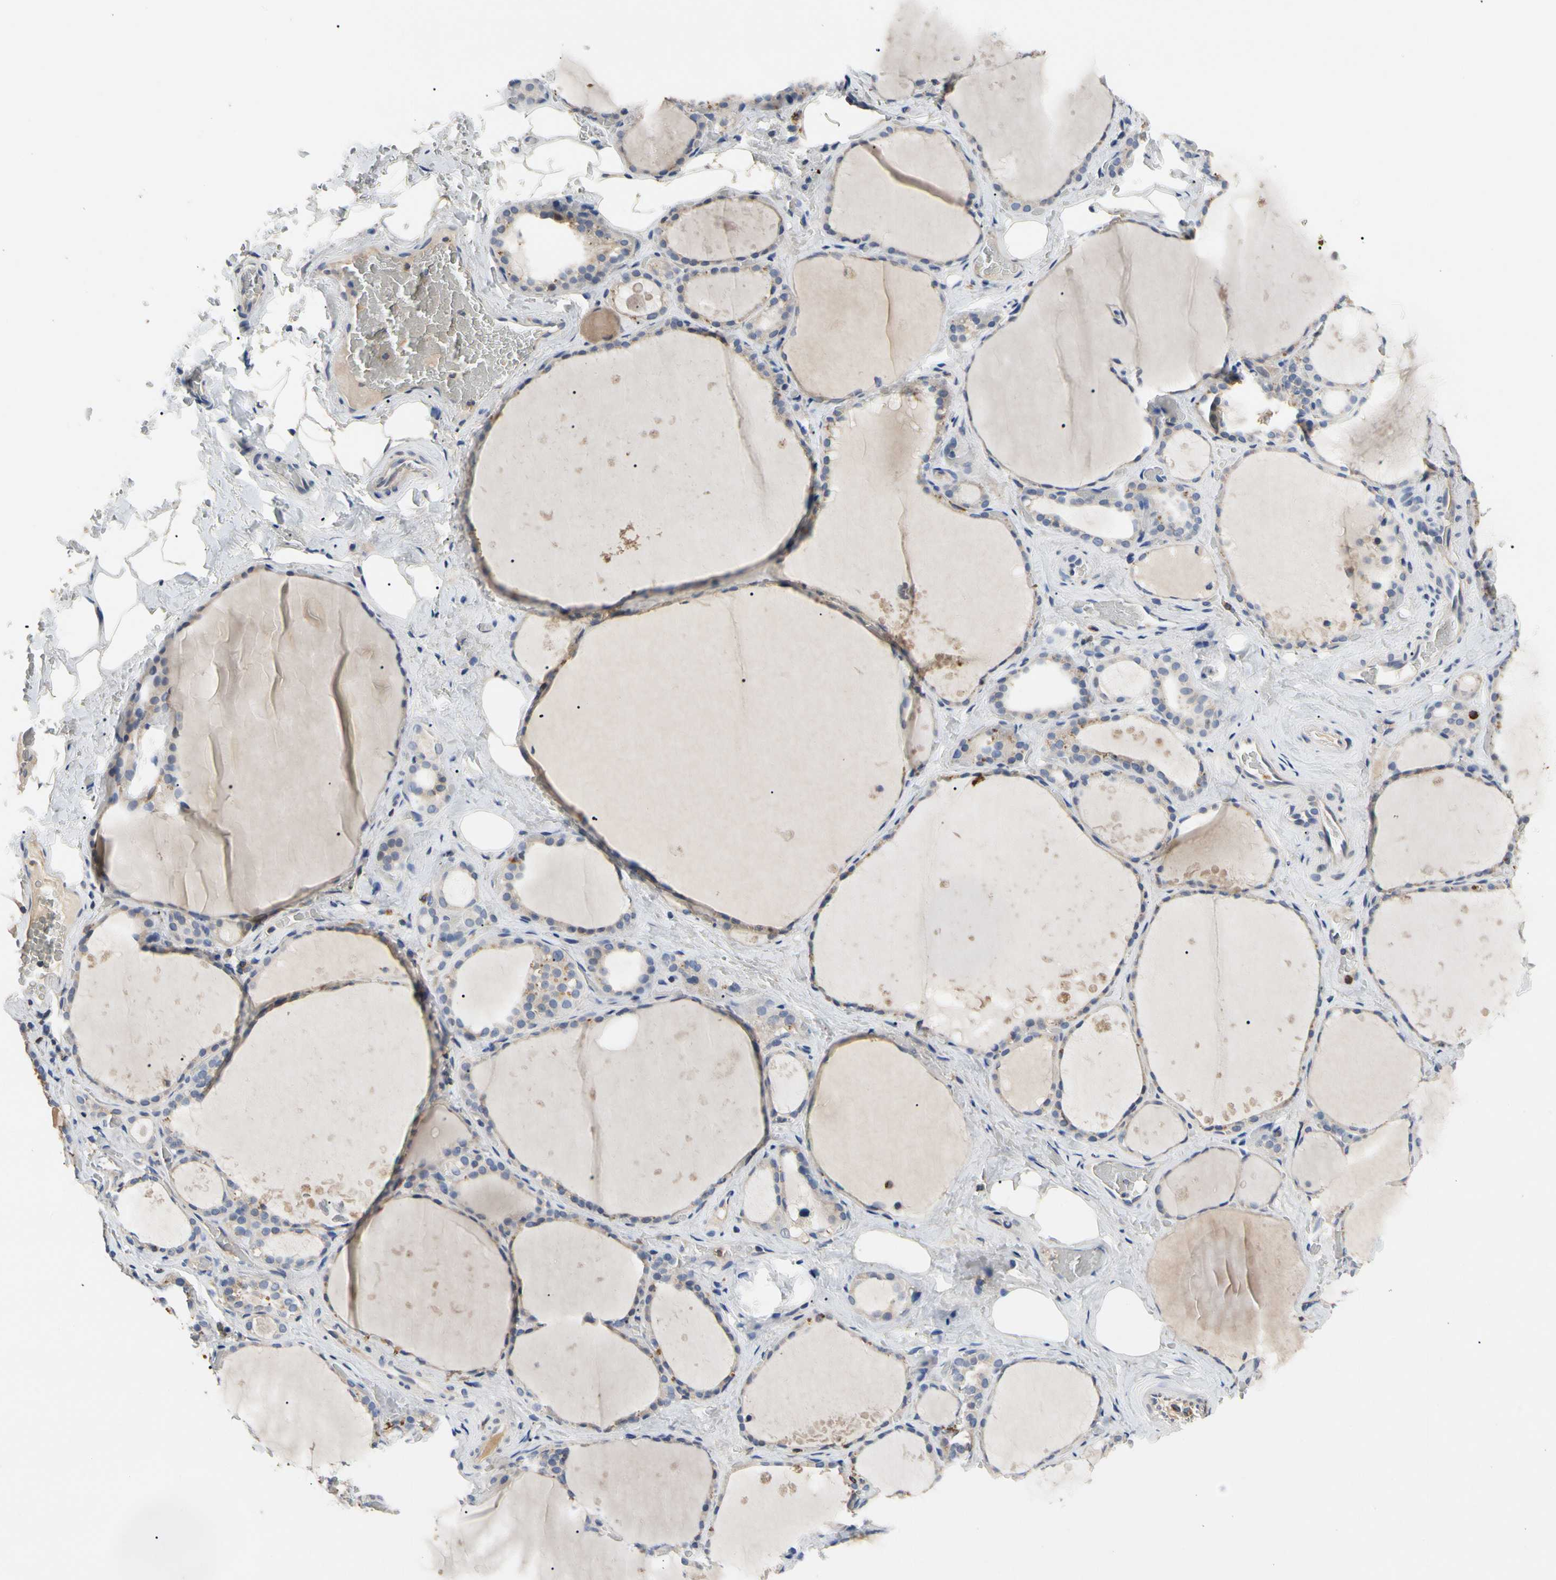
{"staining": {"intensity": "weak", "quantity": ">75%", "location": "cytoplasmic/membranous"}, "tissue": "thyroid gland", "cell_type": "Glandular cells", "image_type": "normal", "snomed": [{"axis": "morphology", "description": "Normal tissue, NOS"}, {"axis": "topography", "description": "Thyroid gland"}], "caption": "Human thyroid gland stained for a protein (brown) reveals weak cytoplasmic/membranous positive positivity in about >75% of glandular cells.", "gene": "ADA2", "patient": {"sex": "male", "age": 61}}